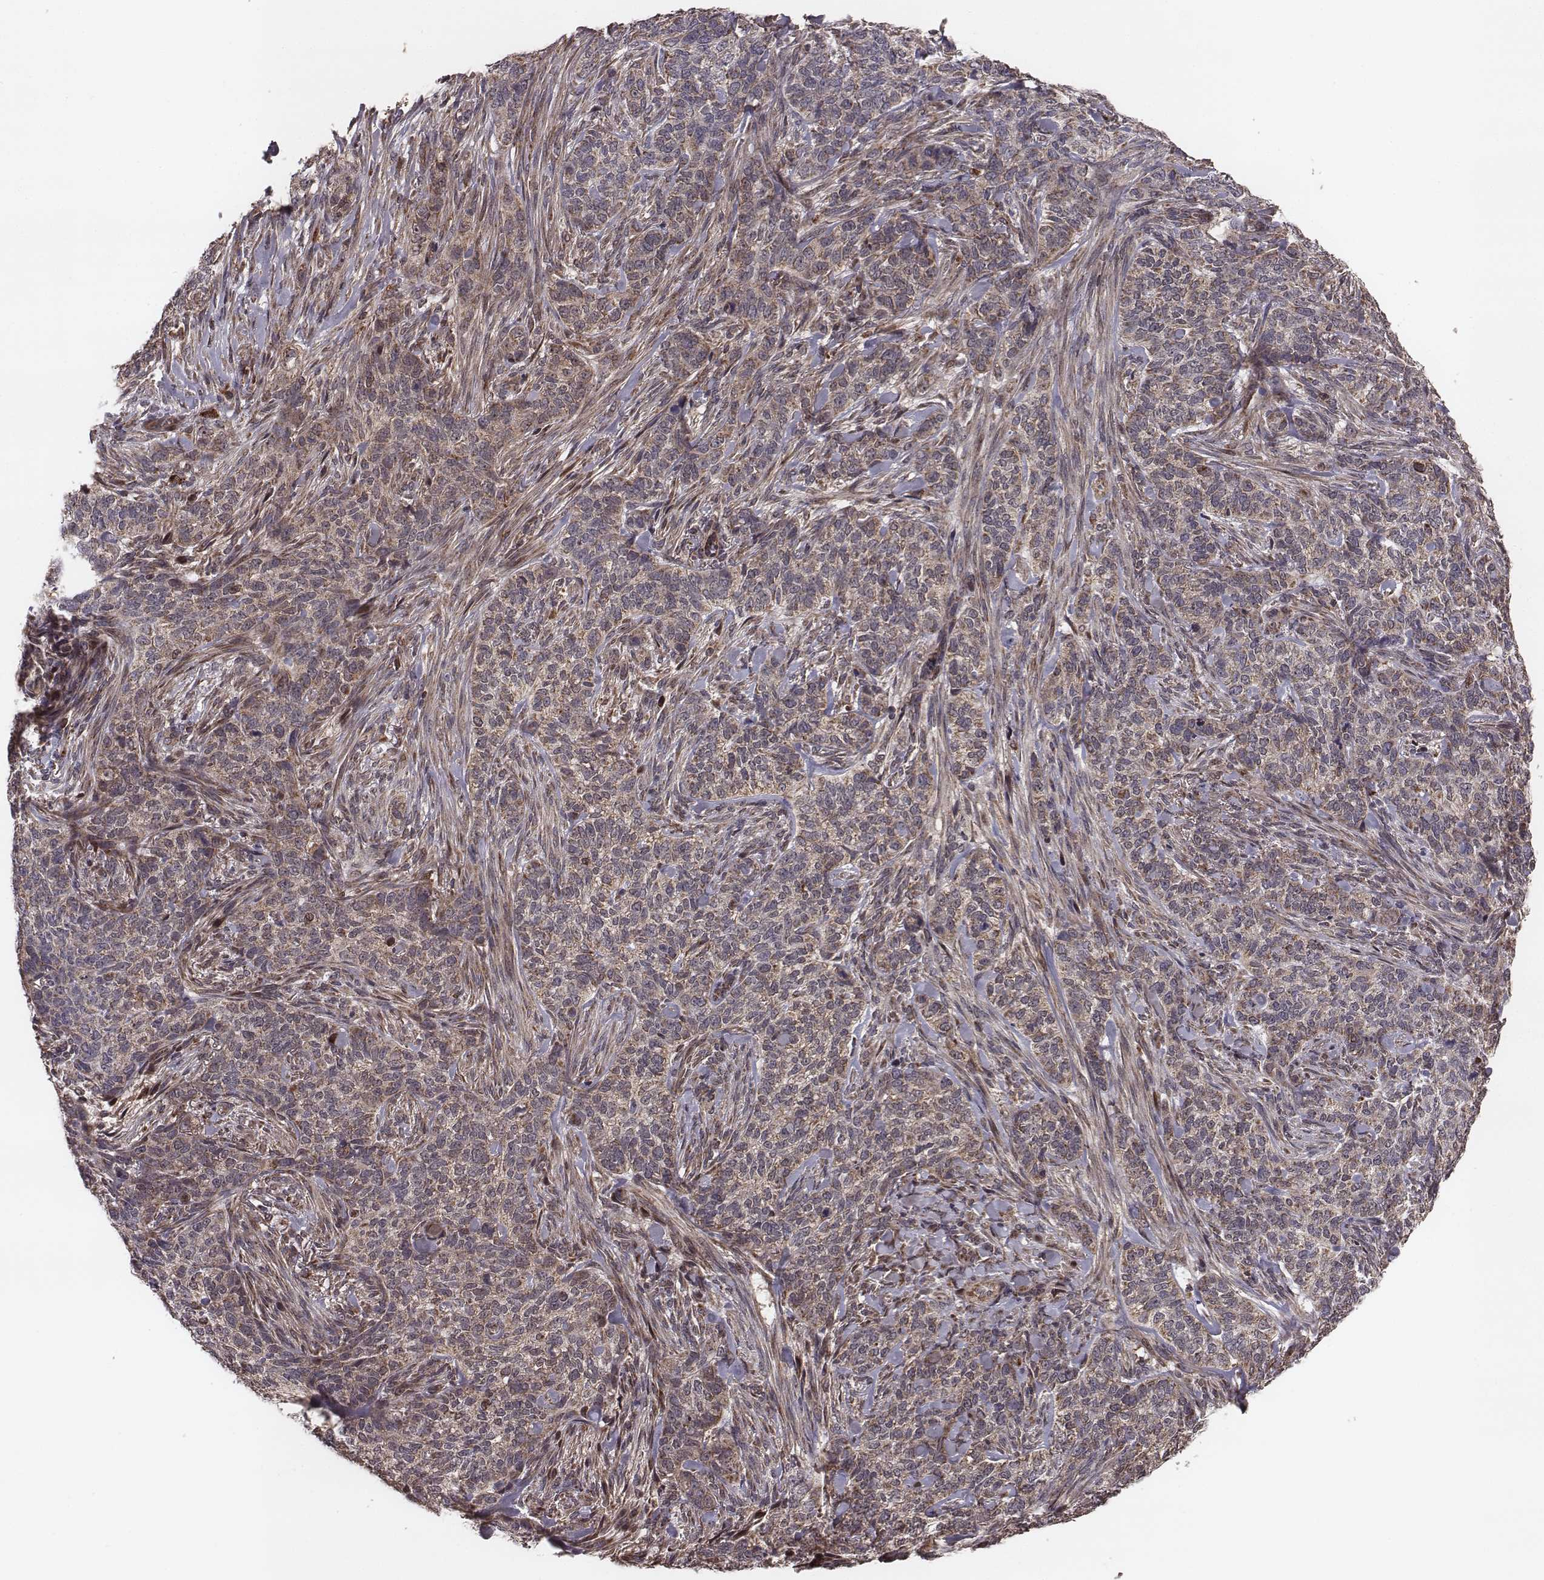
{"staining": {"intensity": "weak", "quantity": "25%-75%", "location": "cytoplasmic/membranous"}, "tissue": "skin cancer", "cell_type": "Tumor cells", "image_type": "cancer", "snomed": [{"axis": "morphology", "description": "Basal cell carcinoma"}, {"axis": "topography", "description": "Skin"}], "caption": "Skin basal cell carcinoma stained for a protein demonstrates weak cytoplasmic/membranous positivity in tumor cells.", "gene": "ZDHHC21", "patient": {"sex": "female", "age": 69}}